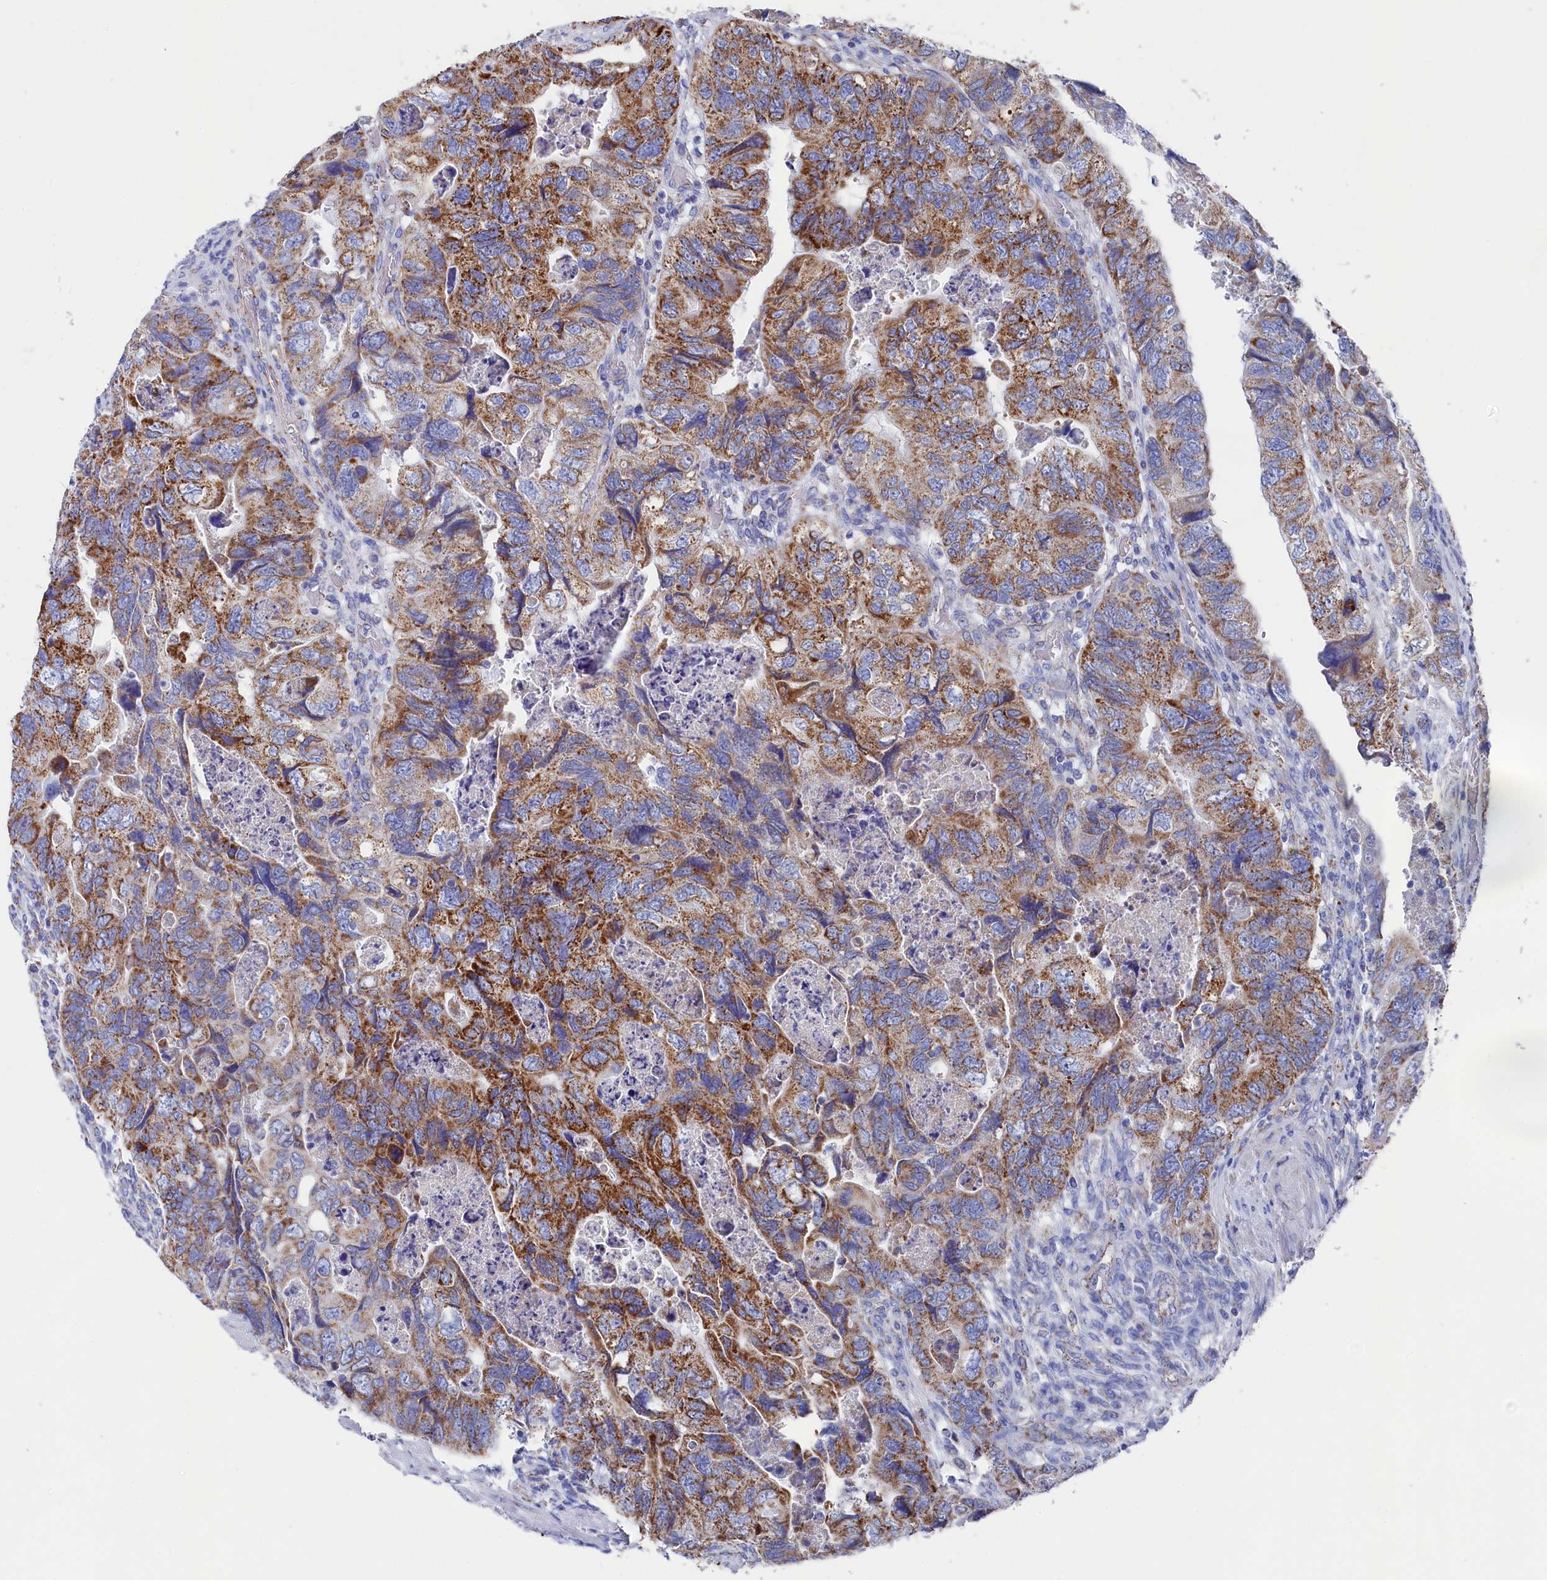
{"staining": {"intensity": "moderate", "quantity": ">75%", "location": "cytoplasmic/membranous"}, "tissue": "colorectal cancer", "cell_type": "Tumor cells", "image_type": "cancer", "snomed": [{"axis": "morphology", "description": "Adenocarcinoma, NOS"}, {"axis": "topography", "description": "Rectum"}], "caption": "There is medium levels of moderate cytoplasmic/membranous expression in tumor cells of colorectal adenocarcinoma, as demonstrated by immunohistochemical staining (brown color).", "gene": "MMAB", "patient": {"sex": "male", "age": 63}}